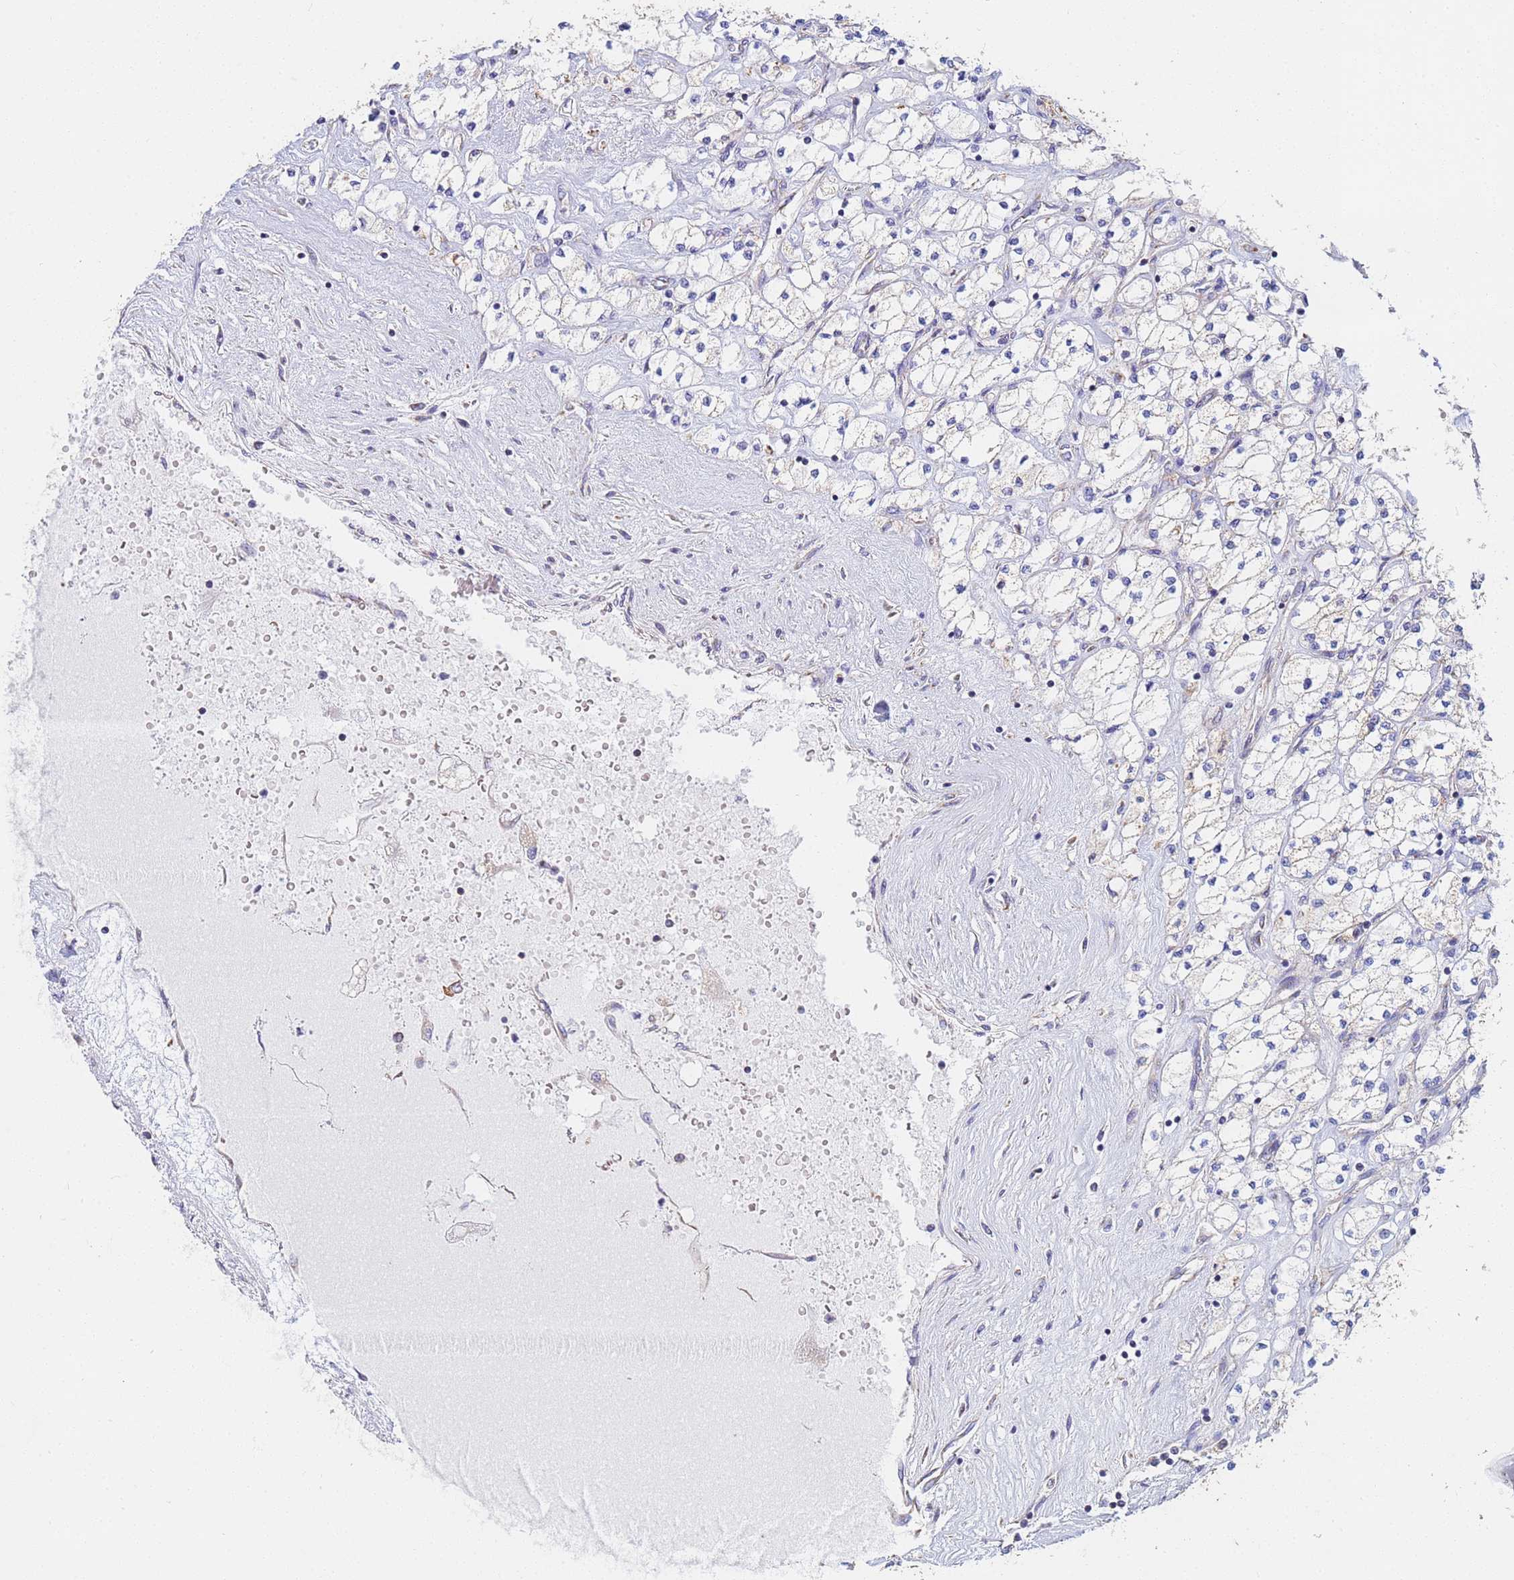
{"staining": {"intensity": "negative", "quantity": "none", "location": "none"}, "tissue": "renal cancer", "cell_type": "Tumor cells", "image_type": "cancer", "snomed": [{"axis": "morphology", "description": "Adenocarcinoma, NOS"}, {"axis": "topography", "description": "Kidney"}], "caption": "There is no significant positivity in tumor cells of adenocarcinoma (renal). (Immunohistochemistry (ihc), brightfield microscopy, high magnification).", "gene": "UQCRH", "patient": {"sex": "male", "age": 80}}